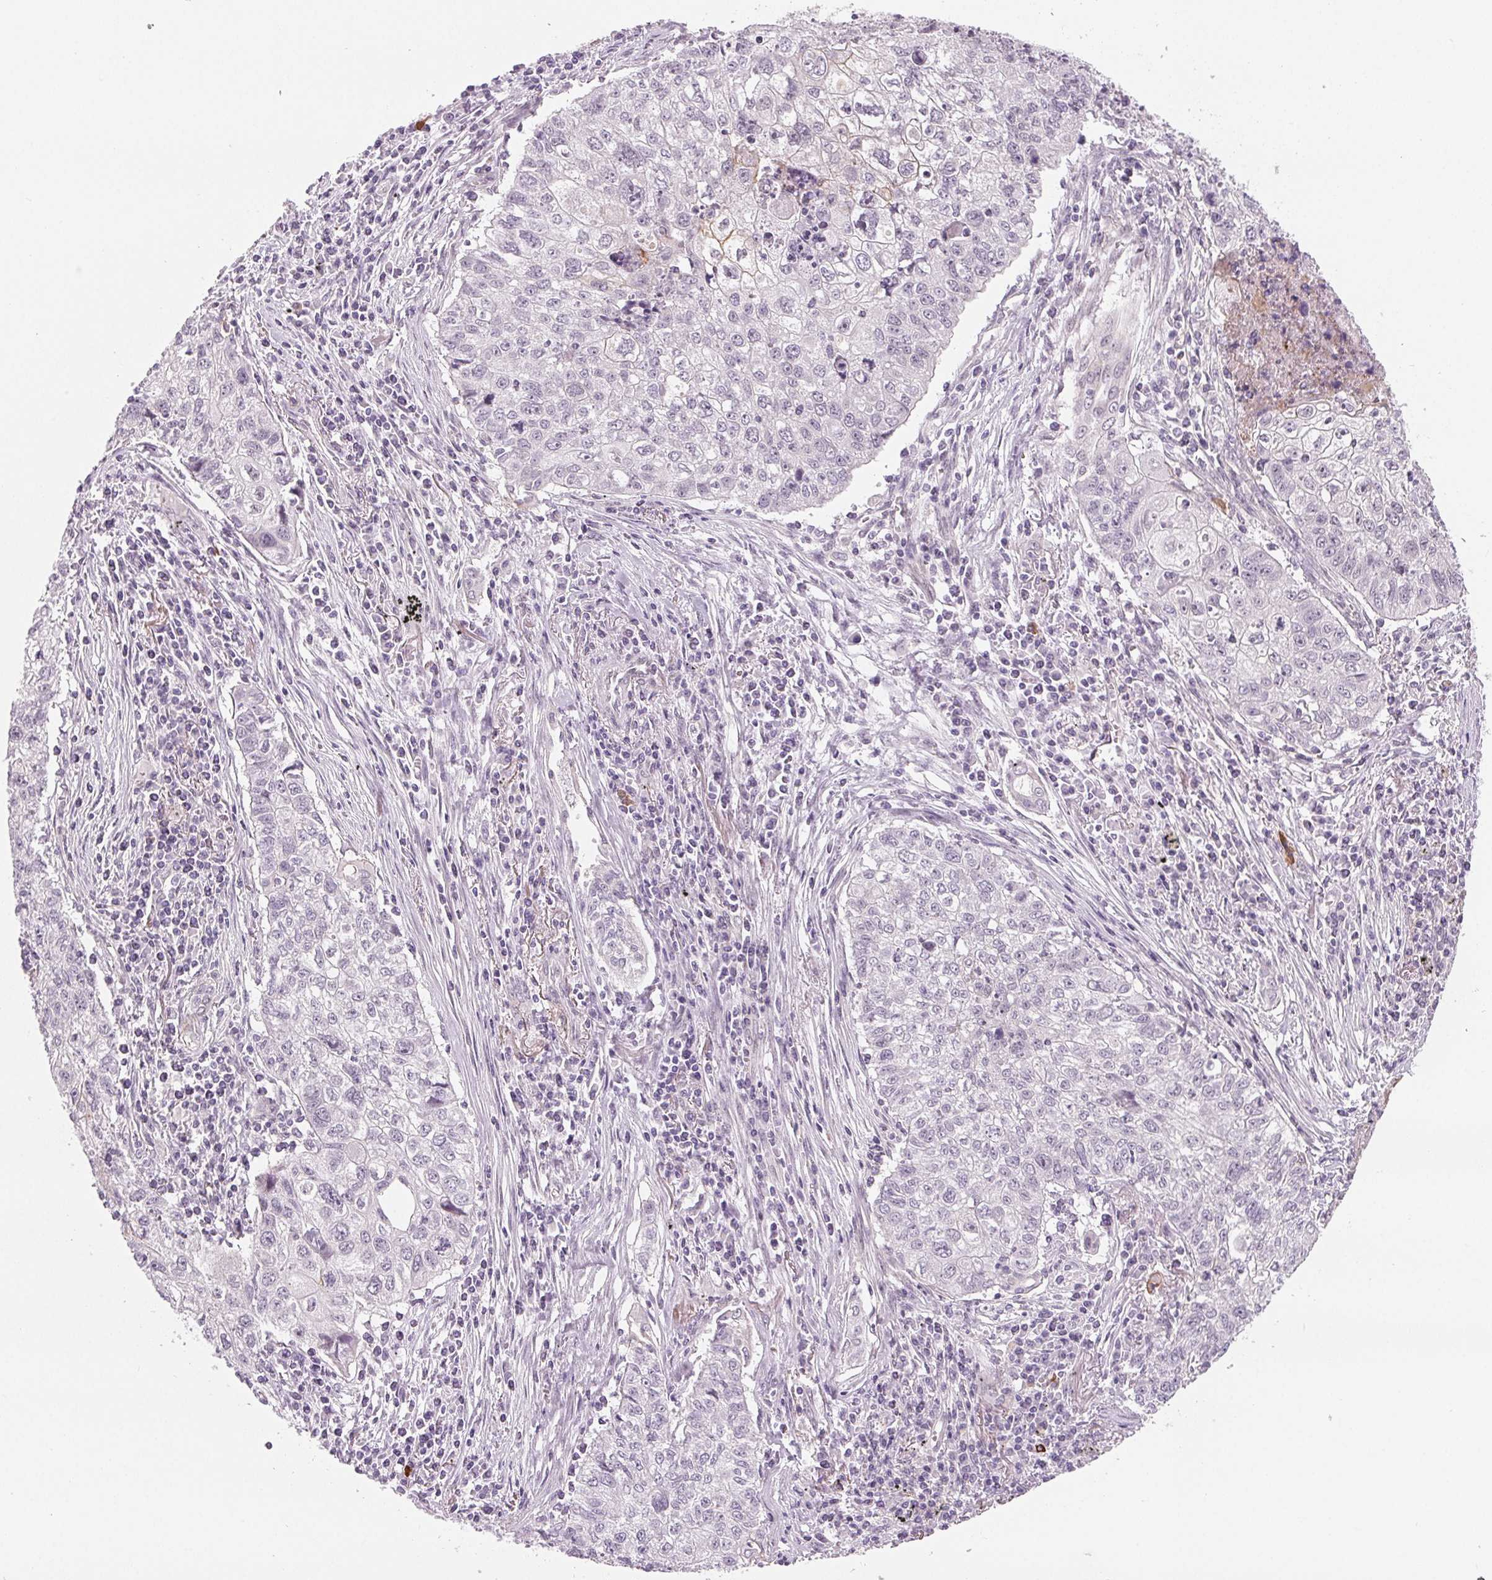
{"staining": {"intensity": "negative", "quantity": "none", "location": "none"}, "tissue": "lung cancer", "cell_type": "Tumor cells", "image_type": "cancer", "snomed": [{"axis": "morphology", "description": "Normal morphology"}, {"axis": "morphology", "description": "Aneuploidy"}, {"axis": "morphology", "description": "Squamous cell carcinoma, NOS"}, {"axis": "topography", "description": "Lymph node"}, {"axis": "topography", "description": "Lung"}], "caption": "DAB immunohistochemical staining of lung cancer (squamous cell carcinoma) shows no significant staining in tumor cells. Nuclei are stained in blue.", "gene": "CFC1", "patient": {"sex": "female", "age": 76}}